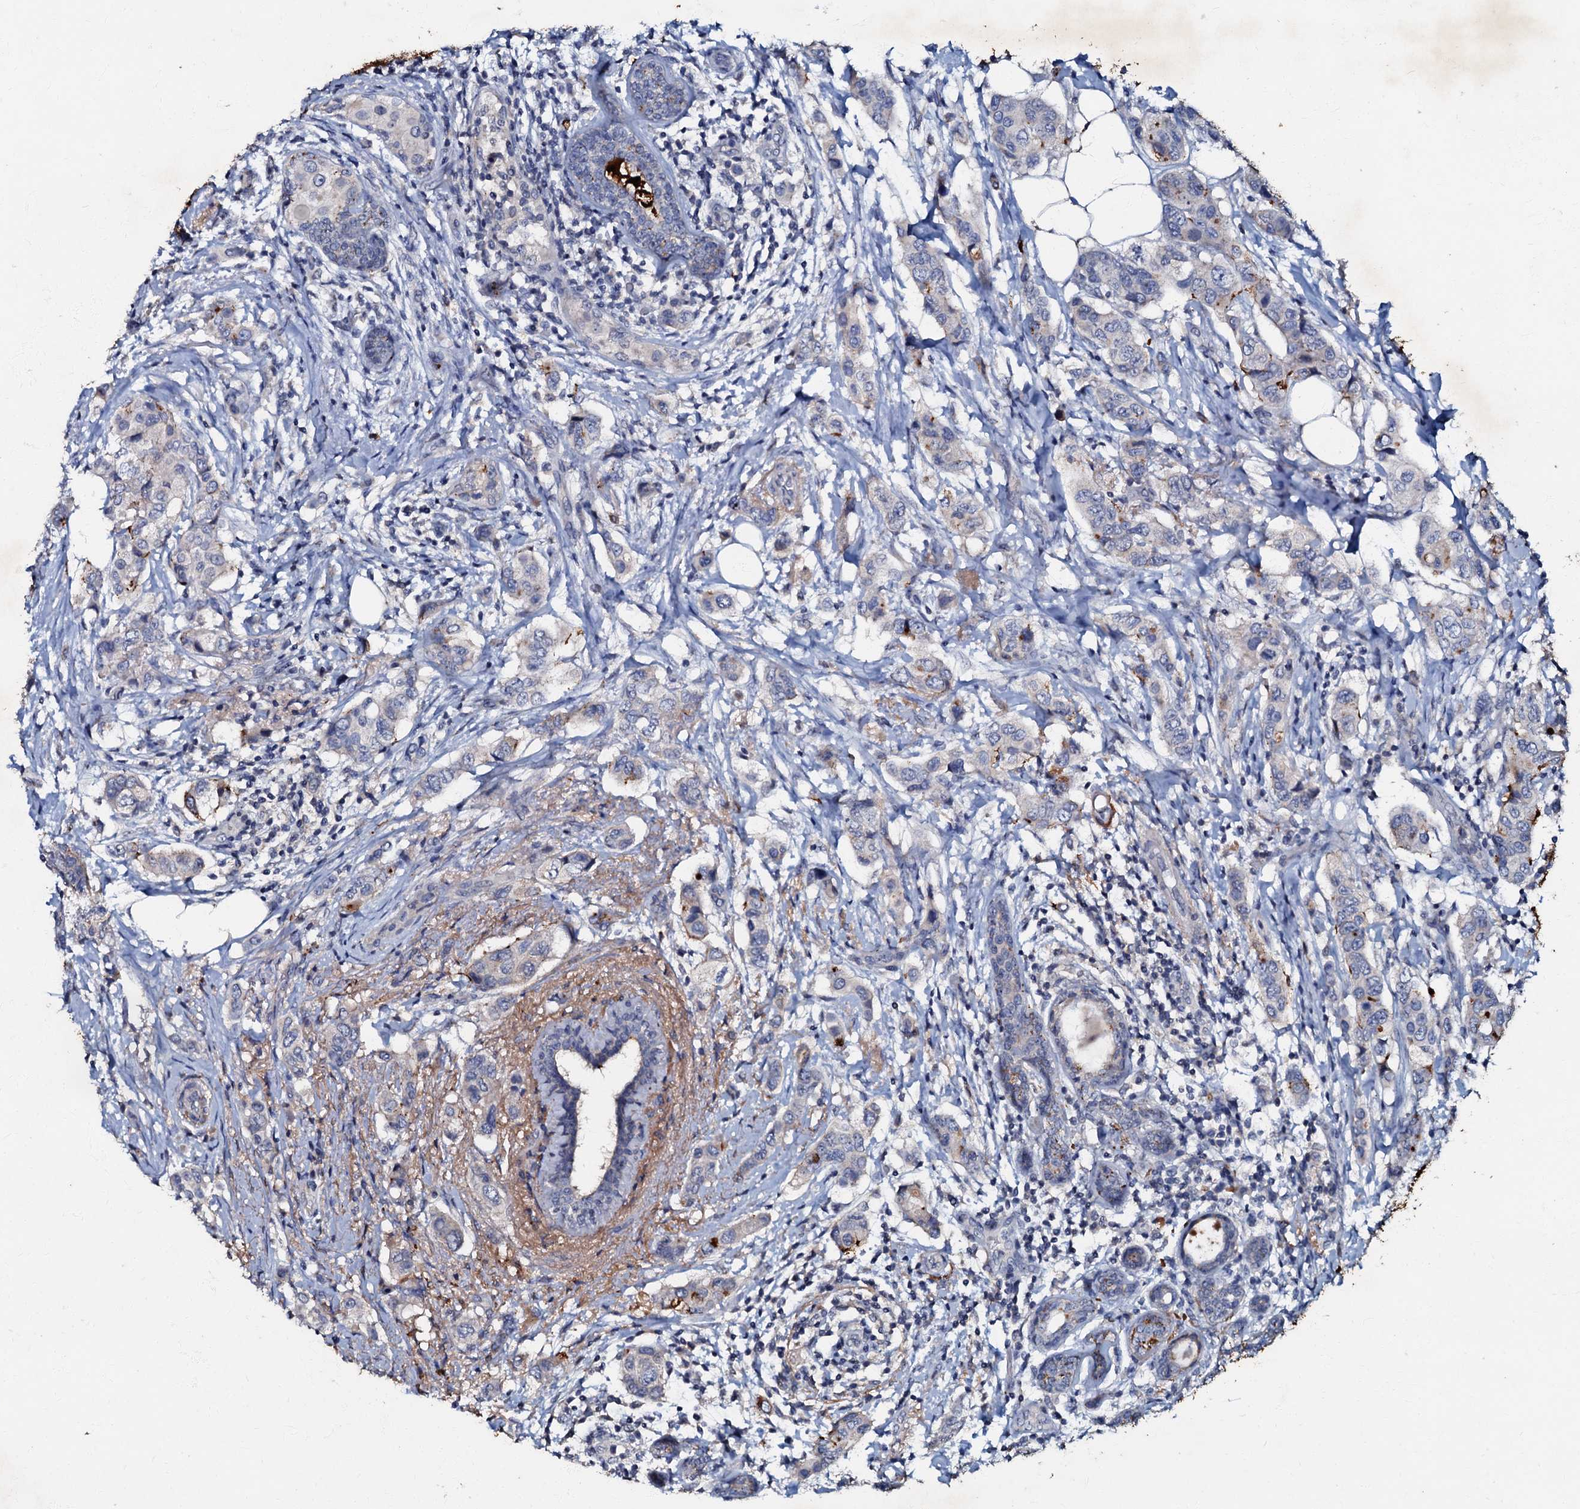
{"staining": {"intensity": "negative", "quantity": "none", "location": "none"}, "tissue": "breast cancer", "cell_type": "Tumor cells", "image_type": "cancer", "snomed": [{"axis": "morphology", "description": "Lobular carcinoma"}, {"axis": "topography", "description": "Breast"}], "caption": "Breast cancer (lobular carcinoma) was stained to show a protein in brown. There is no significant expression in tumor cells.", "gene": "MANSC4", "patient": {"sex": "female", "age": 51}}